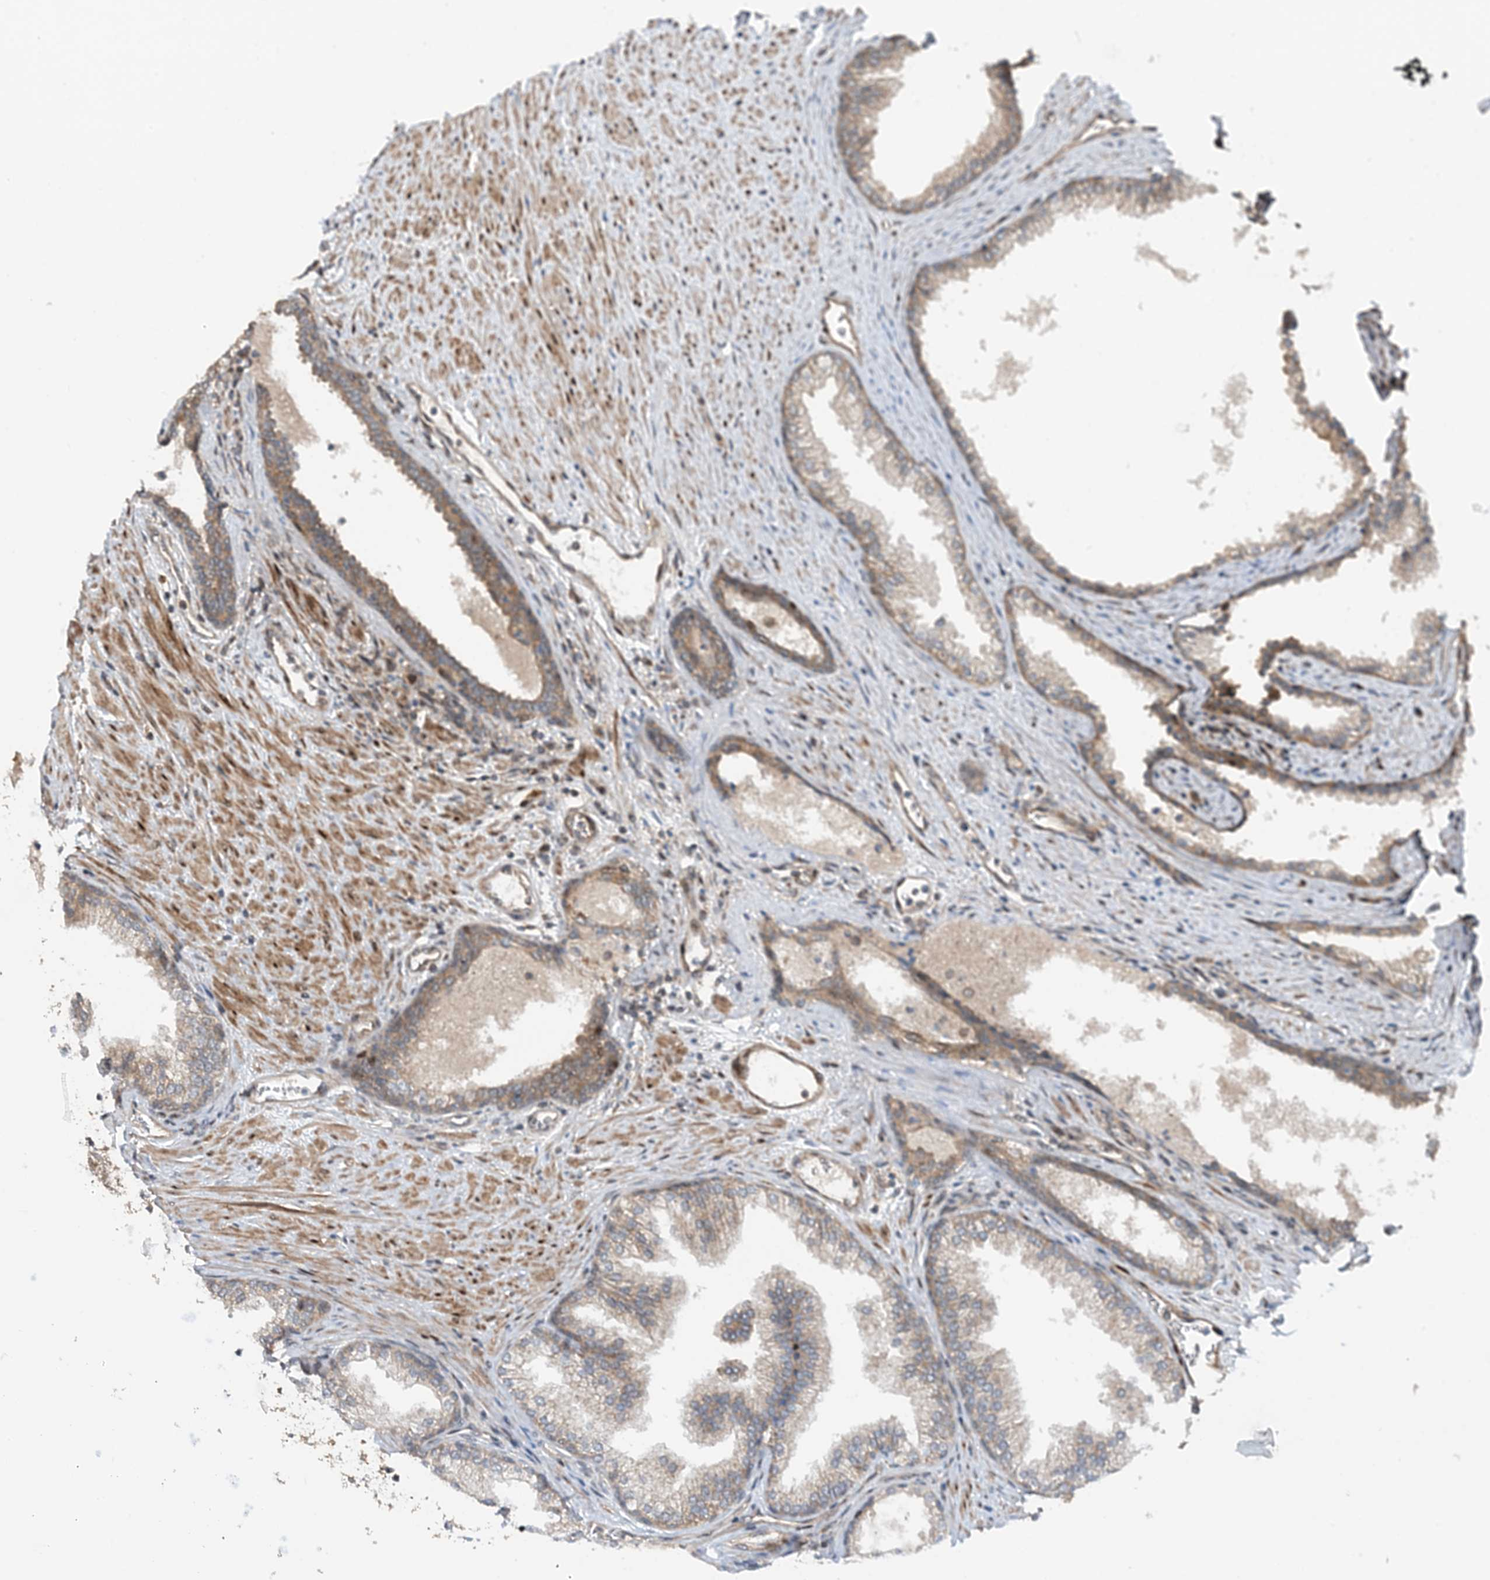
{"staining": {"intensity": "moderate", "quantity": "25%-75%", "location": "cytoplasmic/membranous"}, "tissue": "prostate", "cell_type": "Glandular cells", "image_type": "normal", "snomed": [{"axis": "morphology", "description": "Normal tissue, NOS"}, {"axis": "topography", "description": "Prostate"}], "caption": "Protein staining exhibits moderate cytoplasmic/membranous positivity in approximately 25%-75% of glandular cells in unremarkable prostate. Using DAB (3,3'-diaminobenzidine) (brown) and hematoxylin (blue) stains, captured at high magnification using brightfield microscopy.", "gene": "HEMK1", "patient": {"sex": "male", "age": 76}}